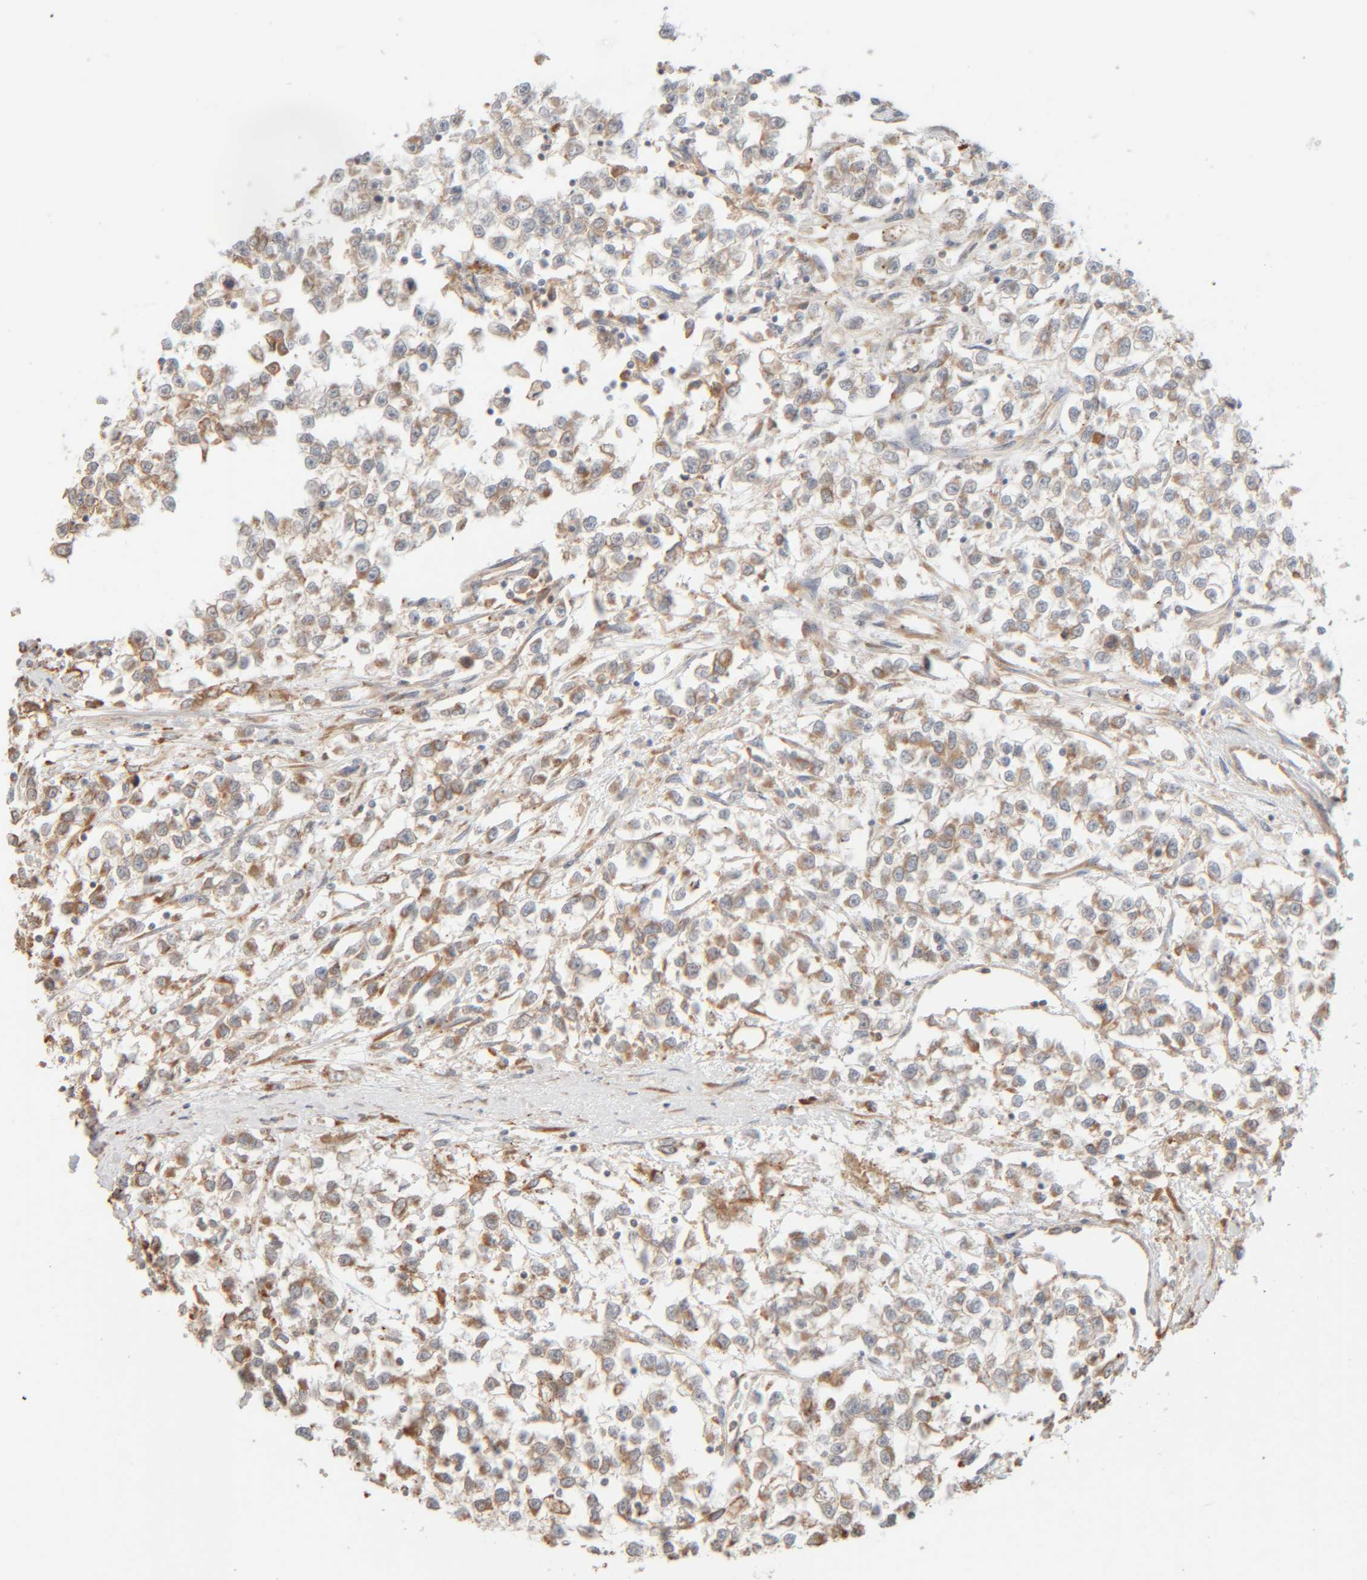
{"staining": {"intensity": "moderate", "quantity": "<25%", "location": "cytoplasmic/membranous"}, "tissue": "testis cancer", "cell_type": "Tumor cells", "image_type": "cancer", "snomed": [{"axis": "morphology", "description": "Seminoma, NOS"}, {"axis": "morphology", "description": "Carcinoma, Embryonal, NOS"}, {"axis": "topography", "description": "Testis"}], "caption": "Immunohistochemical staining of human testis cancer (embryonal carcinoma) displays moderate cytoplasmic/membranous protein positivity in approximately <25% of tumor cells. (IHC, brightfield microscopy, high magnification).", "gene": "INTS1", "patient": {"sex": "male", "age": 51}}